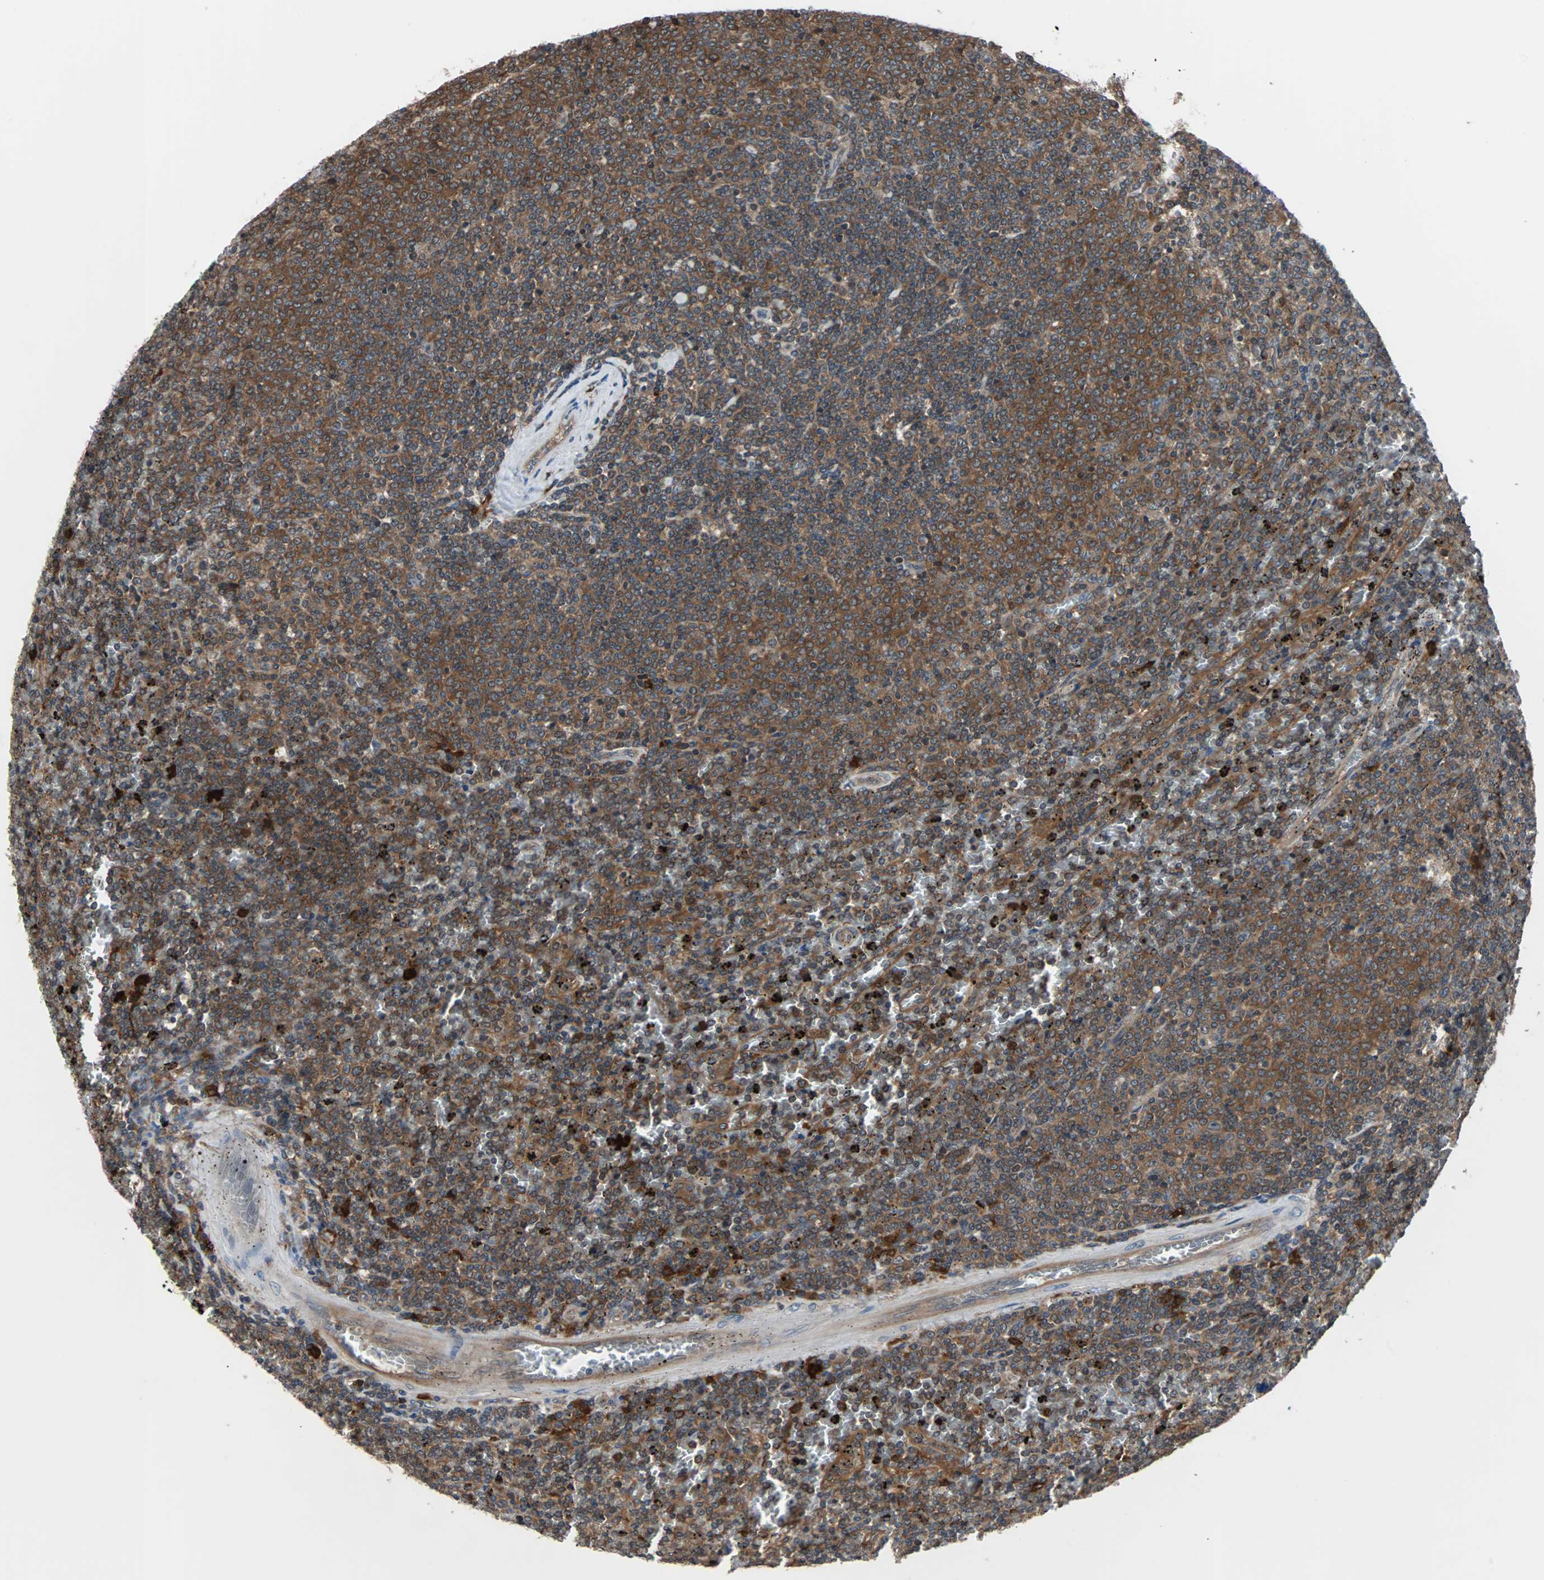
{"staining": {"intensity": "moderate", "quantity": ">75%", "location": "cytoplasmic/membranous"}, "tissue": "lymphoma", "cell_type": "Tumor cells", "image_type": "cancer", "snomed": [{"axis": "morphology", "description": "Malignant lymphoma, non-Hodgkin's type, Low grade"}, {"axis": "topography", "description": "Spleen"}], "caption": "Lymphoma stained with DAB (3,3'-diaminobenzidine) immunohistochemistry displays medium levels of moderate cytoplasmic/membranous positivity in approximately >75% of tumor cells.", "gene": "PAK1", "patient": {"sex": "female", "age": 77}}